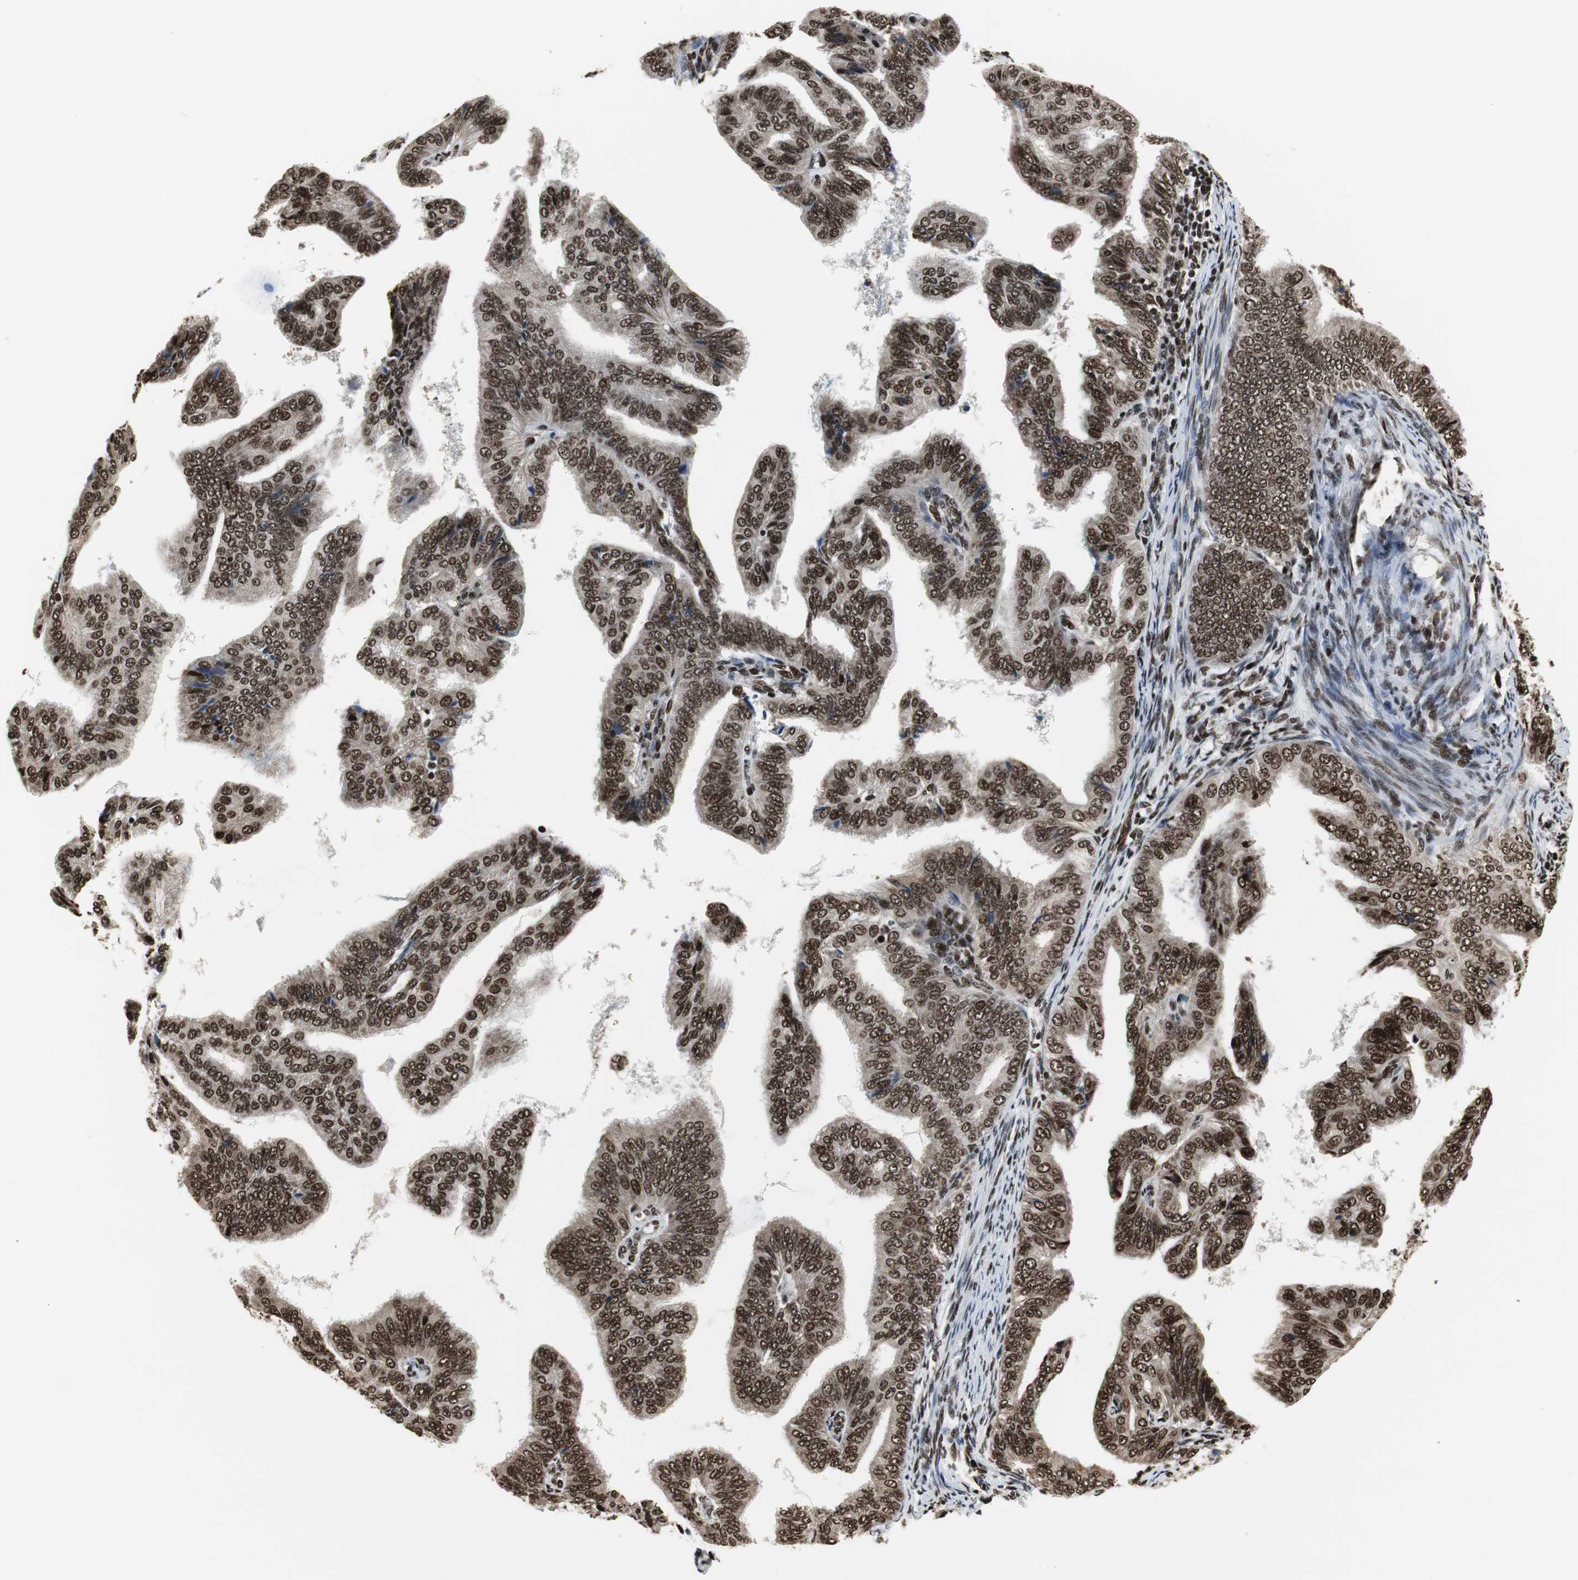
{"staining": {"intensity": "strong", "quantity": ">75%", "location": "cytoplasmic/membranous,nuclear"}, "tissue": "endometrial cancer", "cell_type": "Tumor cells", "image_type": "cancer", "snomed": [{"axis": "morphology", "description": "Adenocarcinoma, NOS"}, {"axis": "topography", "description": "Endometrium"}], "caption": "There is high levels of strong cytoplasmic/membranous and nuclear expression in tumor cells of endometrial cancer (adenocarcinoma), as demonstrated by immunohistochemical staining (brown color).", "gene": "PARN", "patient": {"sex": "female", "age": 58}}